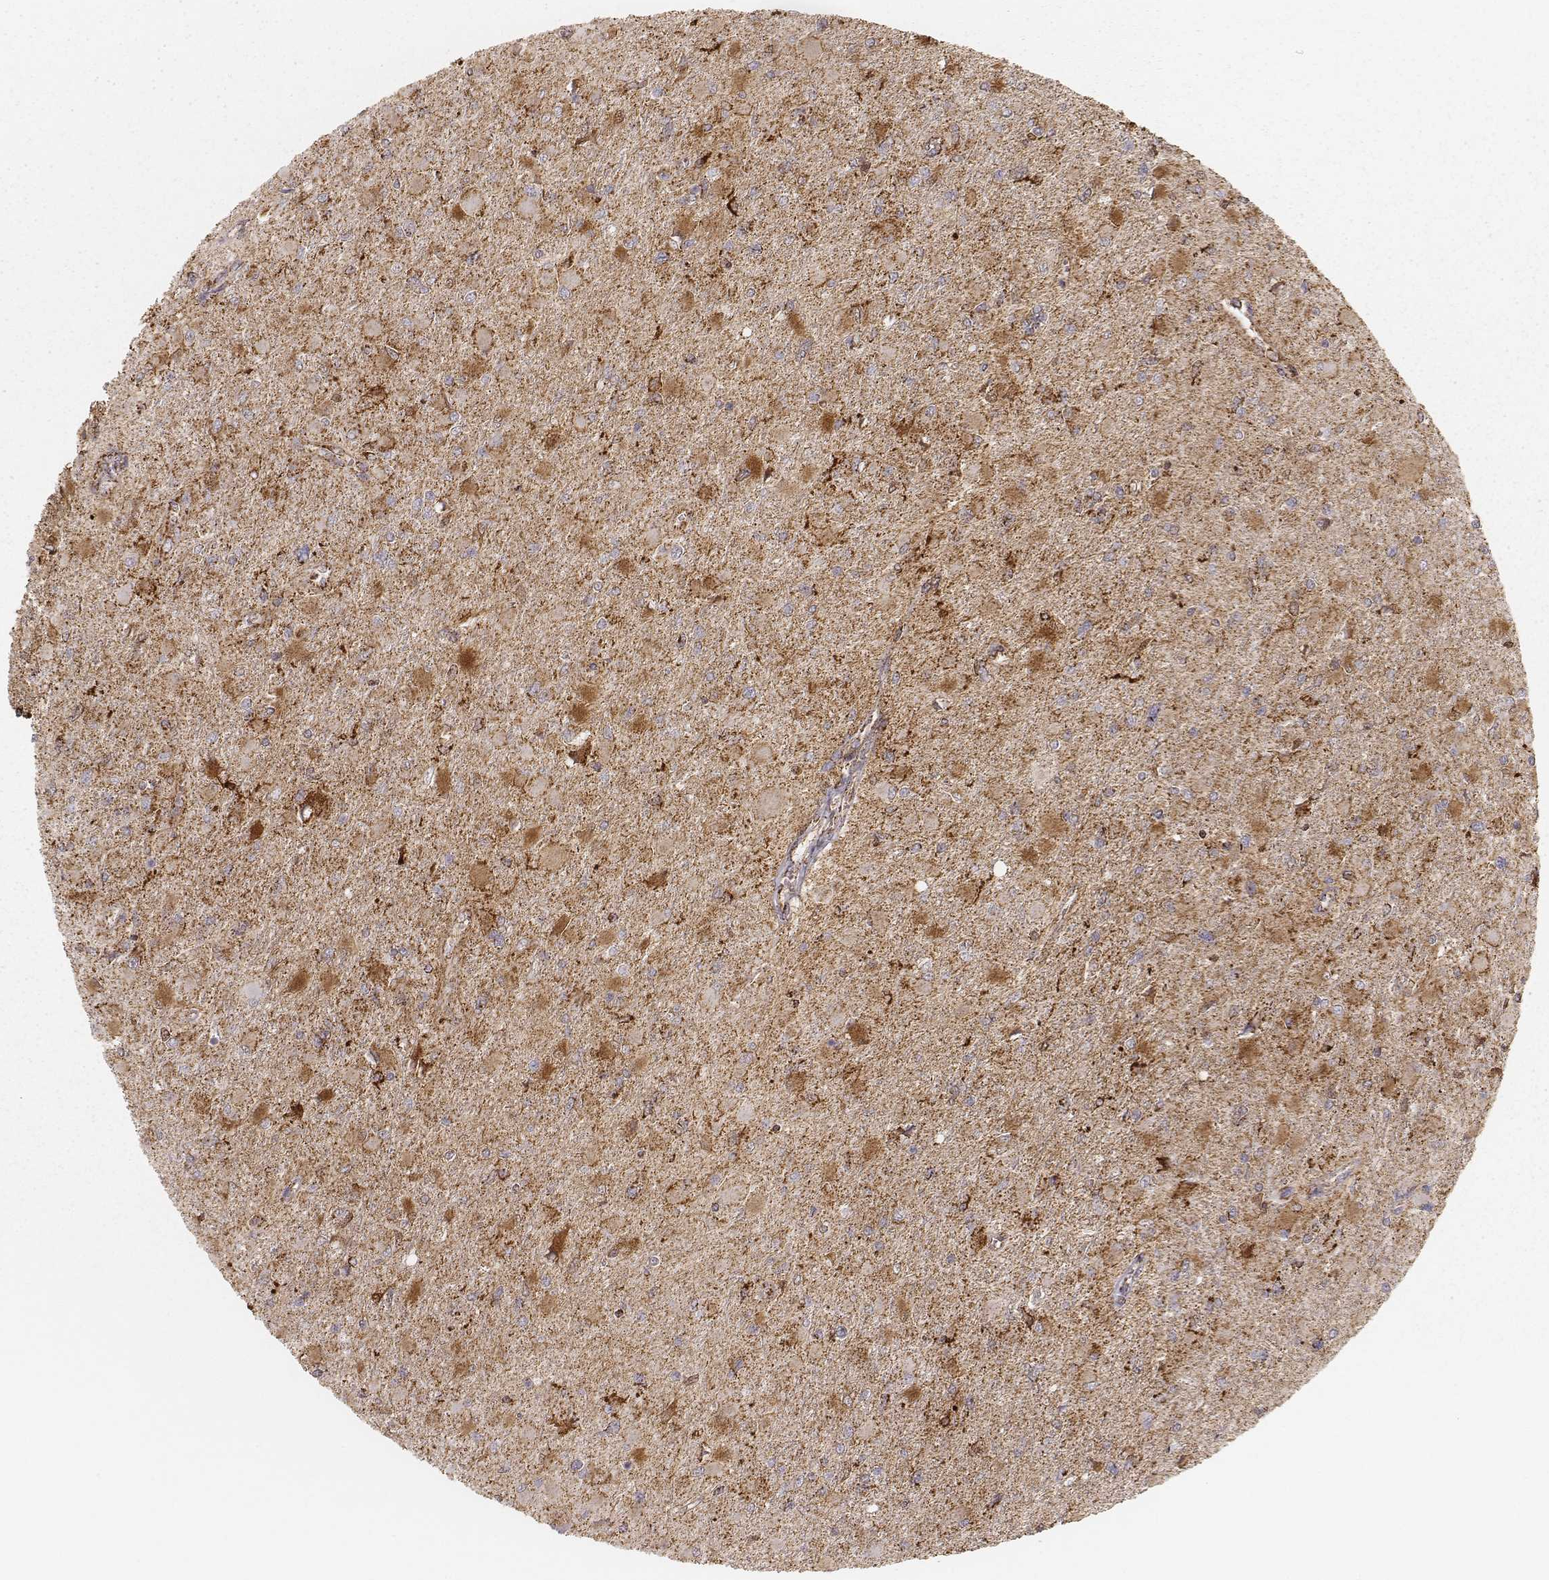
{"staining": {"intensity": "moderate", "quantity": ">75%", "location": "cytoplasmic/membranous"}, "tissue": "glioma", "cell_type": "Tumor cells", "image_type": "cancer", "snomed": [{"axis": "morphology", "description": "Glioma, malignant, High grade"}, {"axis": "topography", "description": "Cerebral cortex"}], "caption": "Malignant glioma (high-grade) stained for a protein (brown) demonstrates moderate cytoplasmic/membranous positive expression in approximately >75% of tumor cells.", "gene": "CS", "patient": {"sex": "female", "age": 36}}